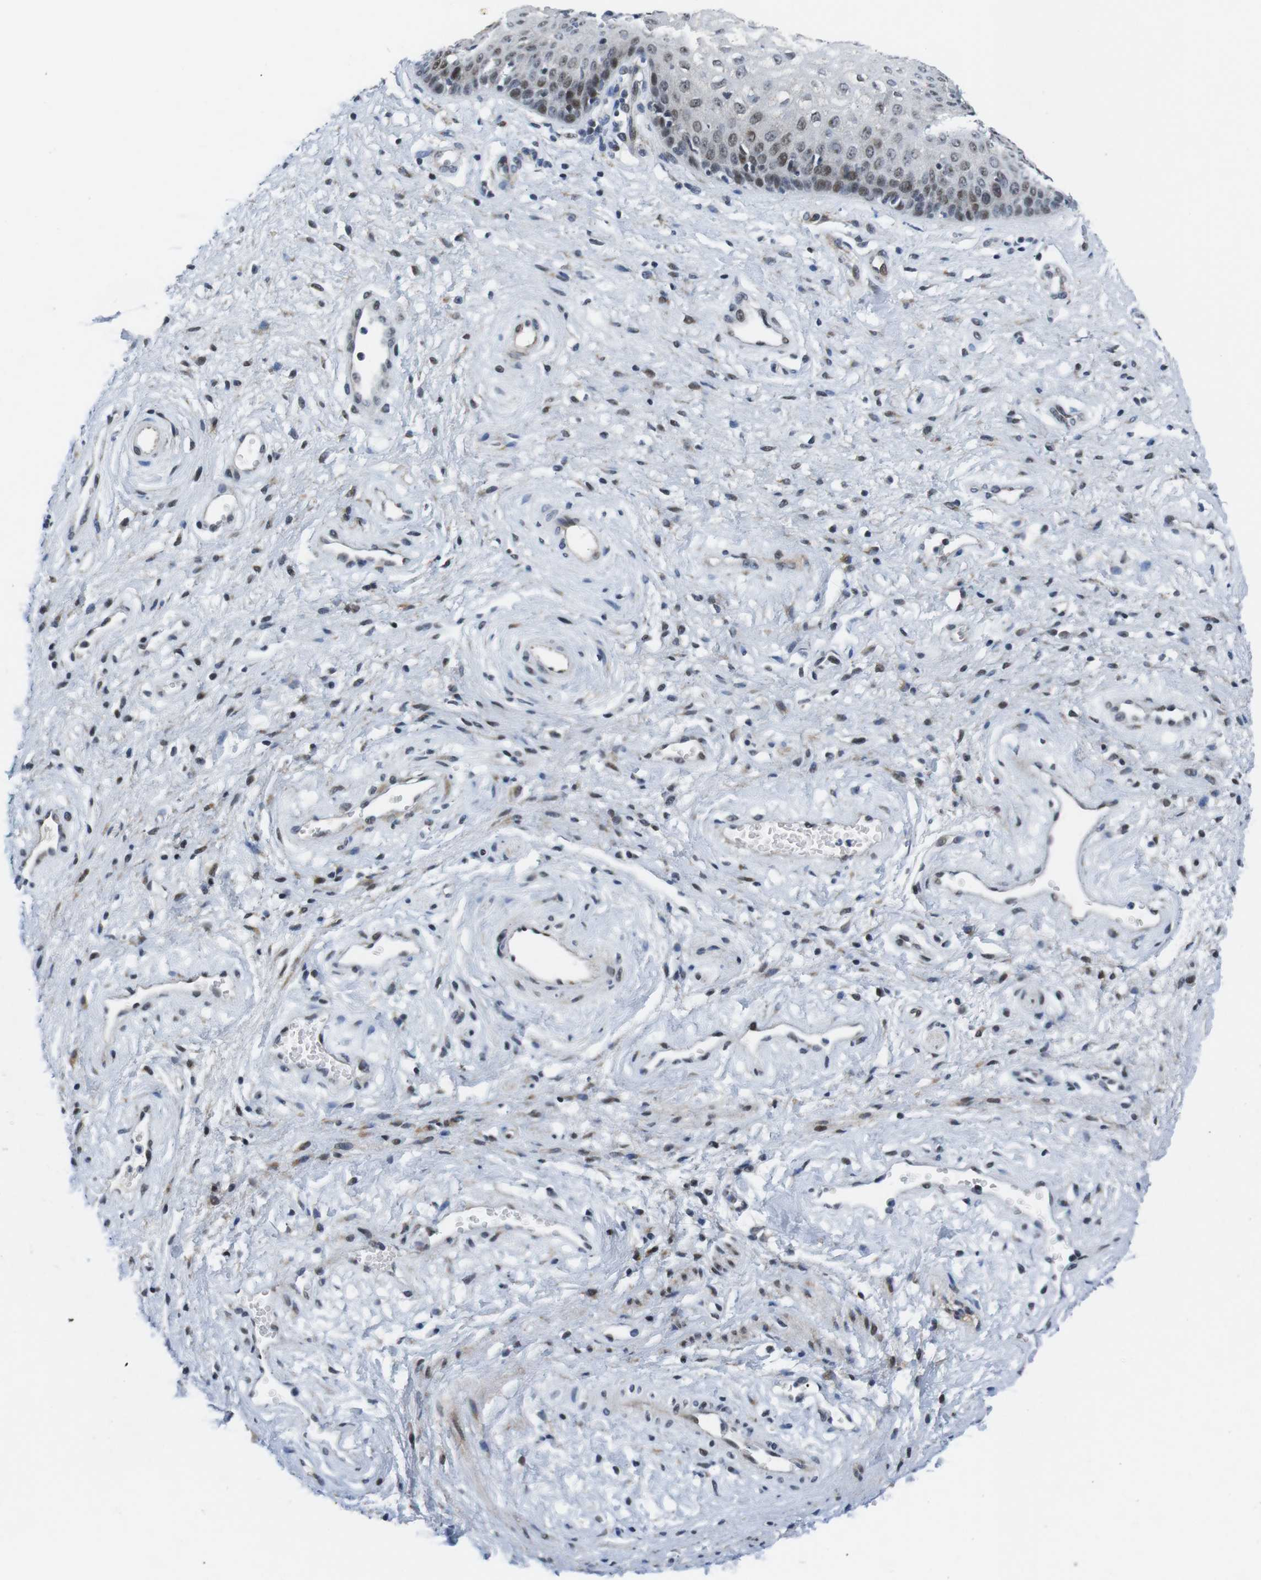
{"staining": {"intensity": "moderate", "quantity": "25%-75%", "location": "nuclear"}, "tissue": "vagina", "cell_type": "Squamous epithelial cells", "image_type": "normal", "snomed": [{"axis": "morphology", "description": "Normal tissue, NOS"}, {"axis": "topography", "description": "Vagina"}], "caption": "IHC micrograph of benign human vagina stained for a protein (brown), which shows medium levels of moderate nuclear positivity in about 25%-75% of squamous epithelial cells.", "gene": "MLH1", "patient": {"sex": "female", "age": 34}}